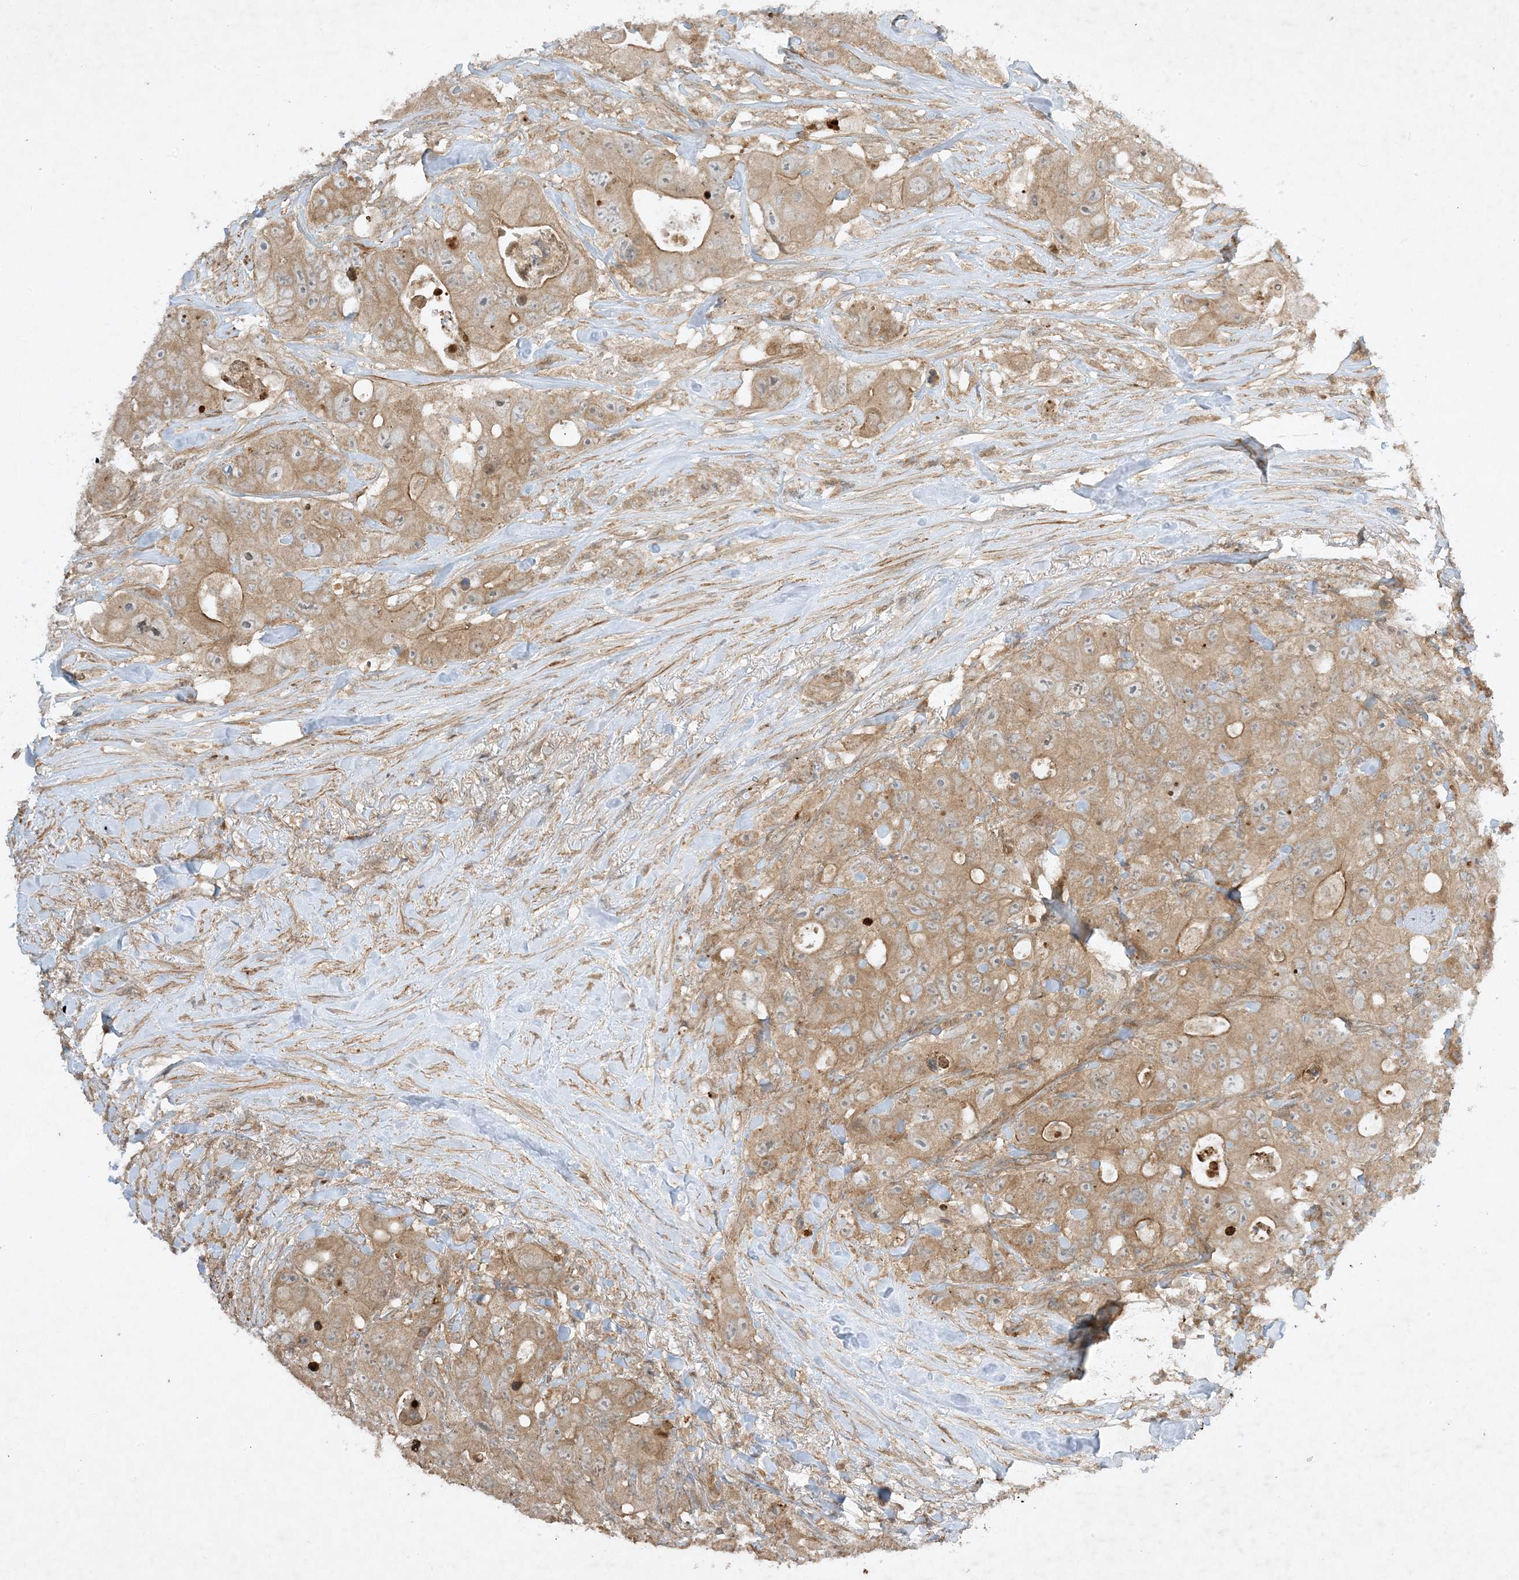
{"staining": {"intensity": "moderate", "quantity": ">75%", "location": "cytoplasmic/membranous"}, "tissue": "colorectal cancer", "cell_type": "Tumor cells", "image_type": "cancer", "snomed": [{"axis": "morphology", "description": "Adenocarcinoma, NOS"}, {"axis": "topography", "description": "Colon"}], "caption": "Moderate cytoplasmic/membranous expression is appreciated in about >75% of tumor cells in adenocarcinoma (colorectal).", "gene": "XRN1", "patient": {"sex": "female", "age": 46}}